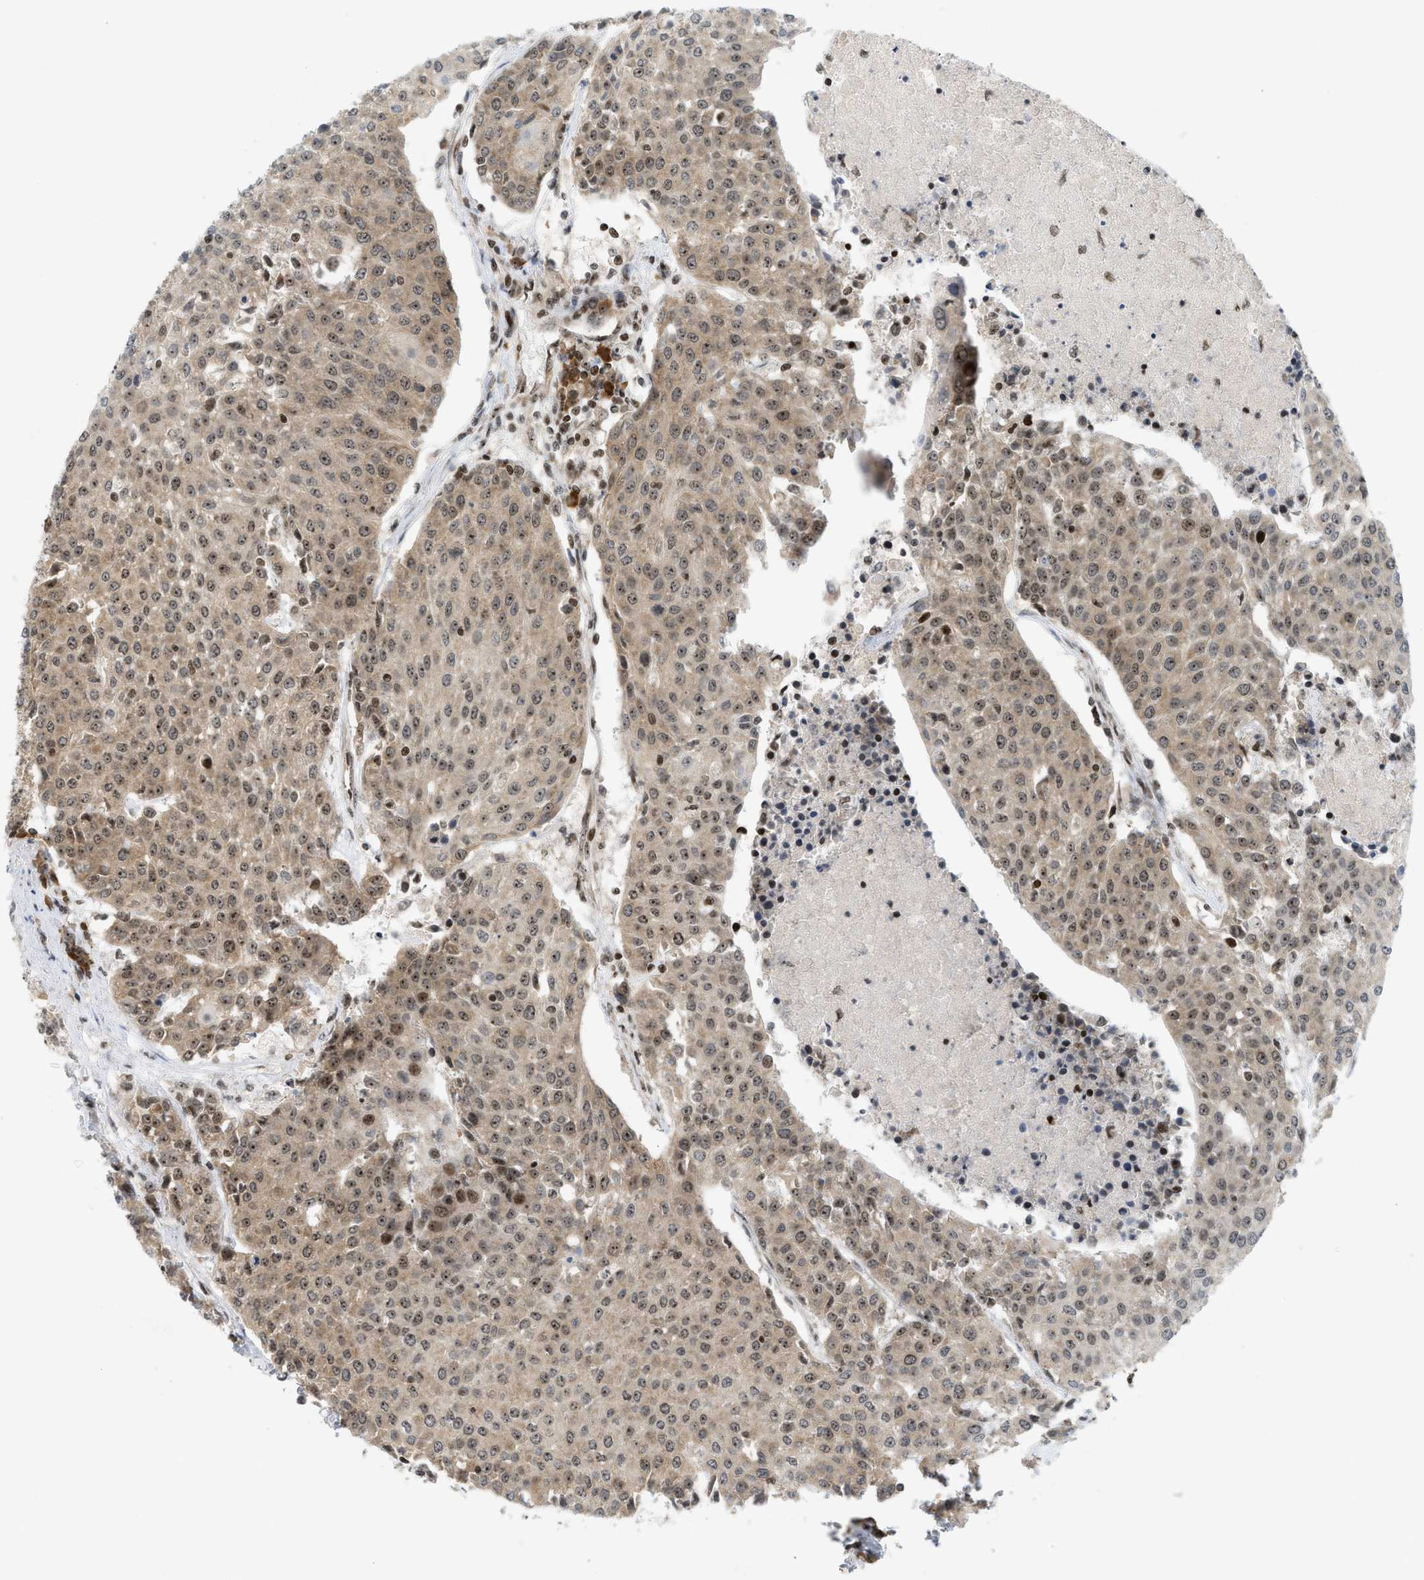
{"staining": {"intensity": "moderate", "quantity": ">75%", "location": "cytoplasmic/membranous,nuclear"}, "tissue": "urothelial cancer", "cell_type": "Tumor cells", "image_type": "cancer", "snomed": [{"axis": "morphology", "description": "Urothelial carcinoma, High grade"}, {"axis": "topography", "description": "Urinary bladder"}], "caption": "About >75% of tumor cells in human urothelial carcinoma (high-grade) exhibit moderate cytoplasmic/membranous and nuclear protein staining as visualized by brown immunohistochemical staining.", "gene": "ZNF22", "patient": {"sex": "female", "age": 85}}